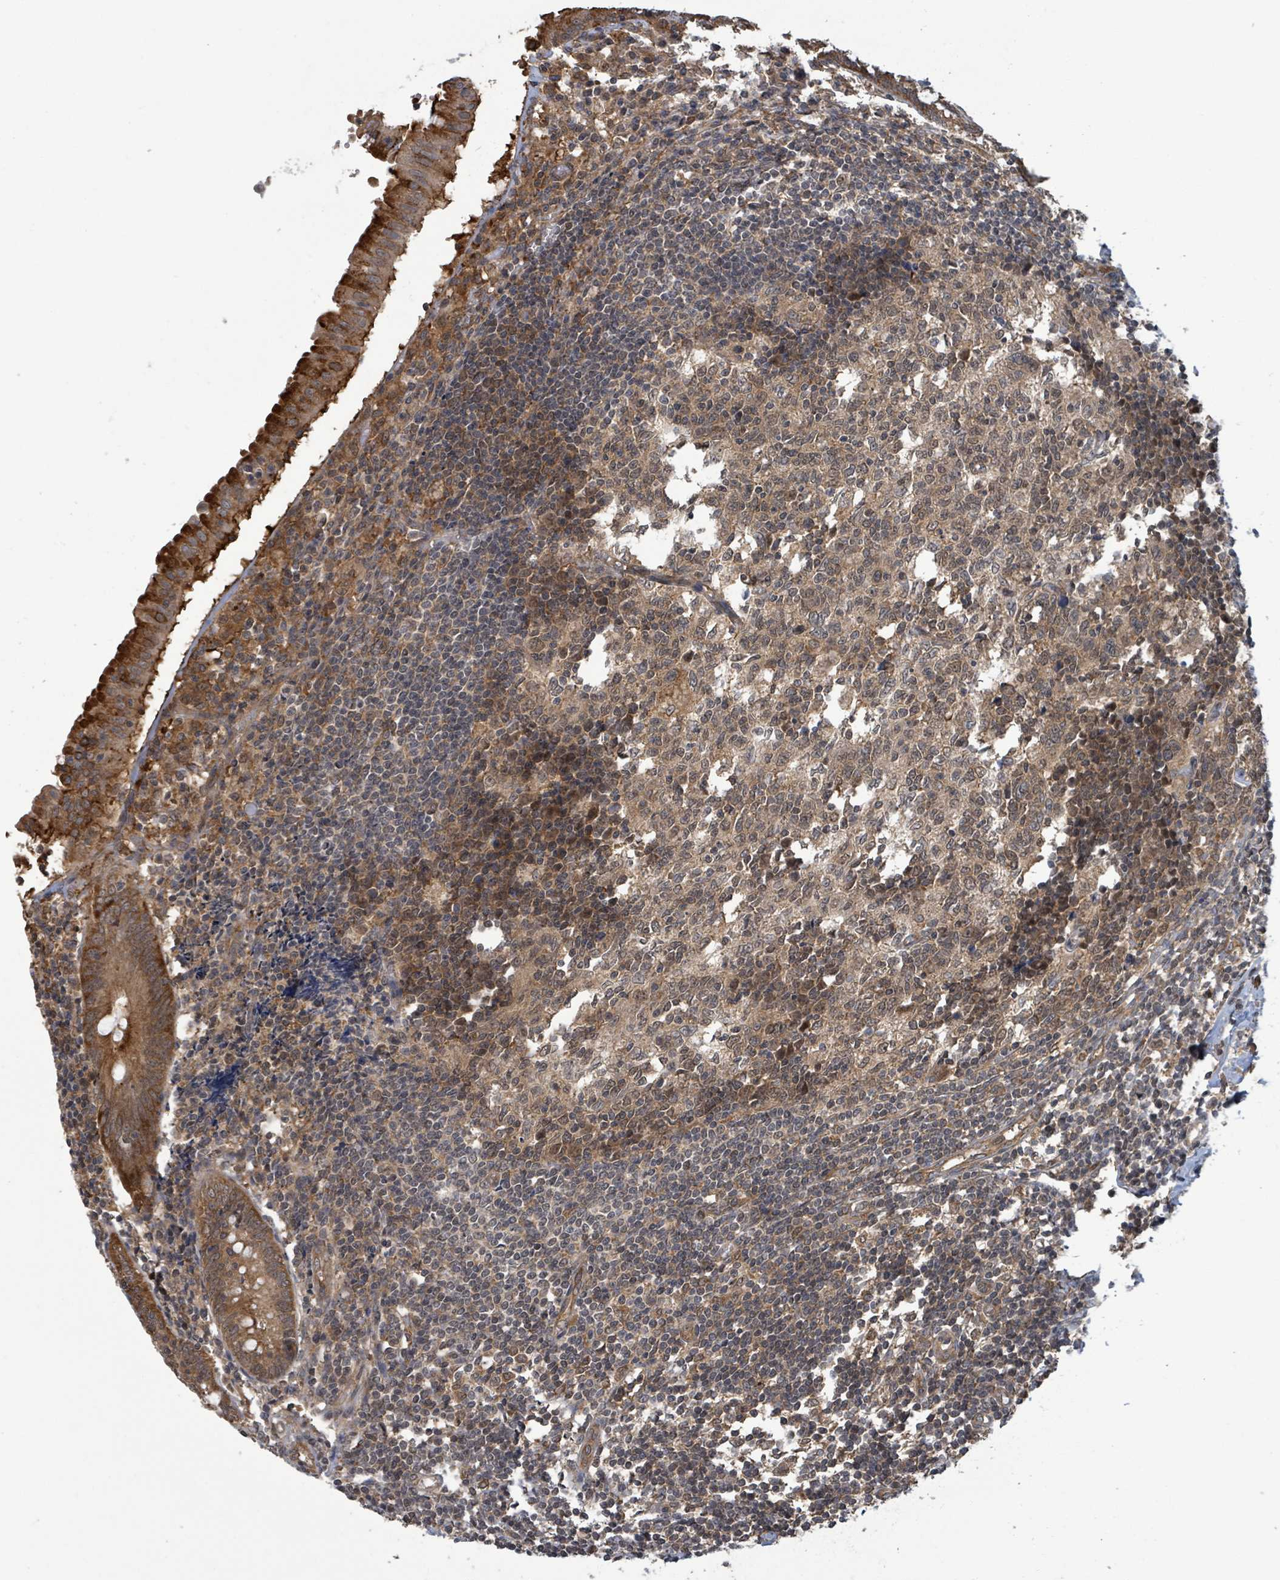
{"staining": {"intensity": "moderate", "quantity": ">75%", "location": "cytoplasmic/membranous"}, "tissue": "appendix", "cell_type": "Glandular cells", "image_type": "normal", "snomed": [{"axis": "morphology", "description": "Normal tissue, NOS"}, {"axis": "topography", "description": "Appendix"}], "caption": "Immunohistochemical staining of normal human appendix shows medium levels of moderate cytoplasmic/membranous expression in approximately >75% of glandular cells. The protein of interest is shown in brown color, while the nuclei are stained blue.", "gene": "ENSG00000256500", "patient": {"sex": "male", "age": 55}}